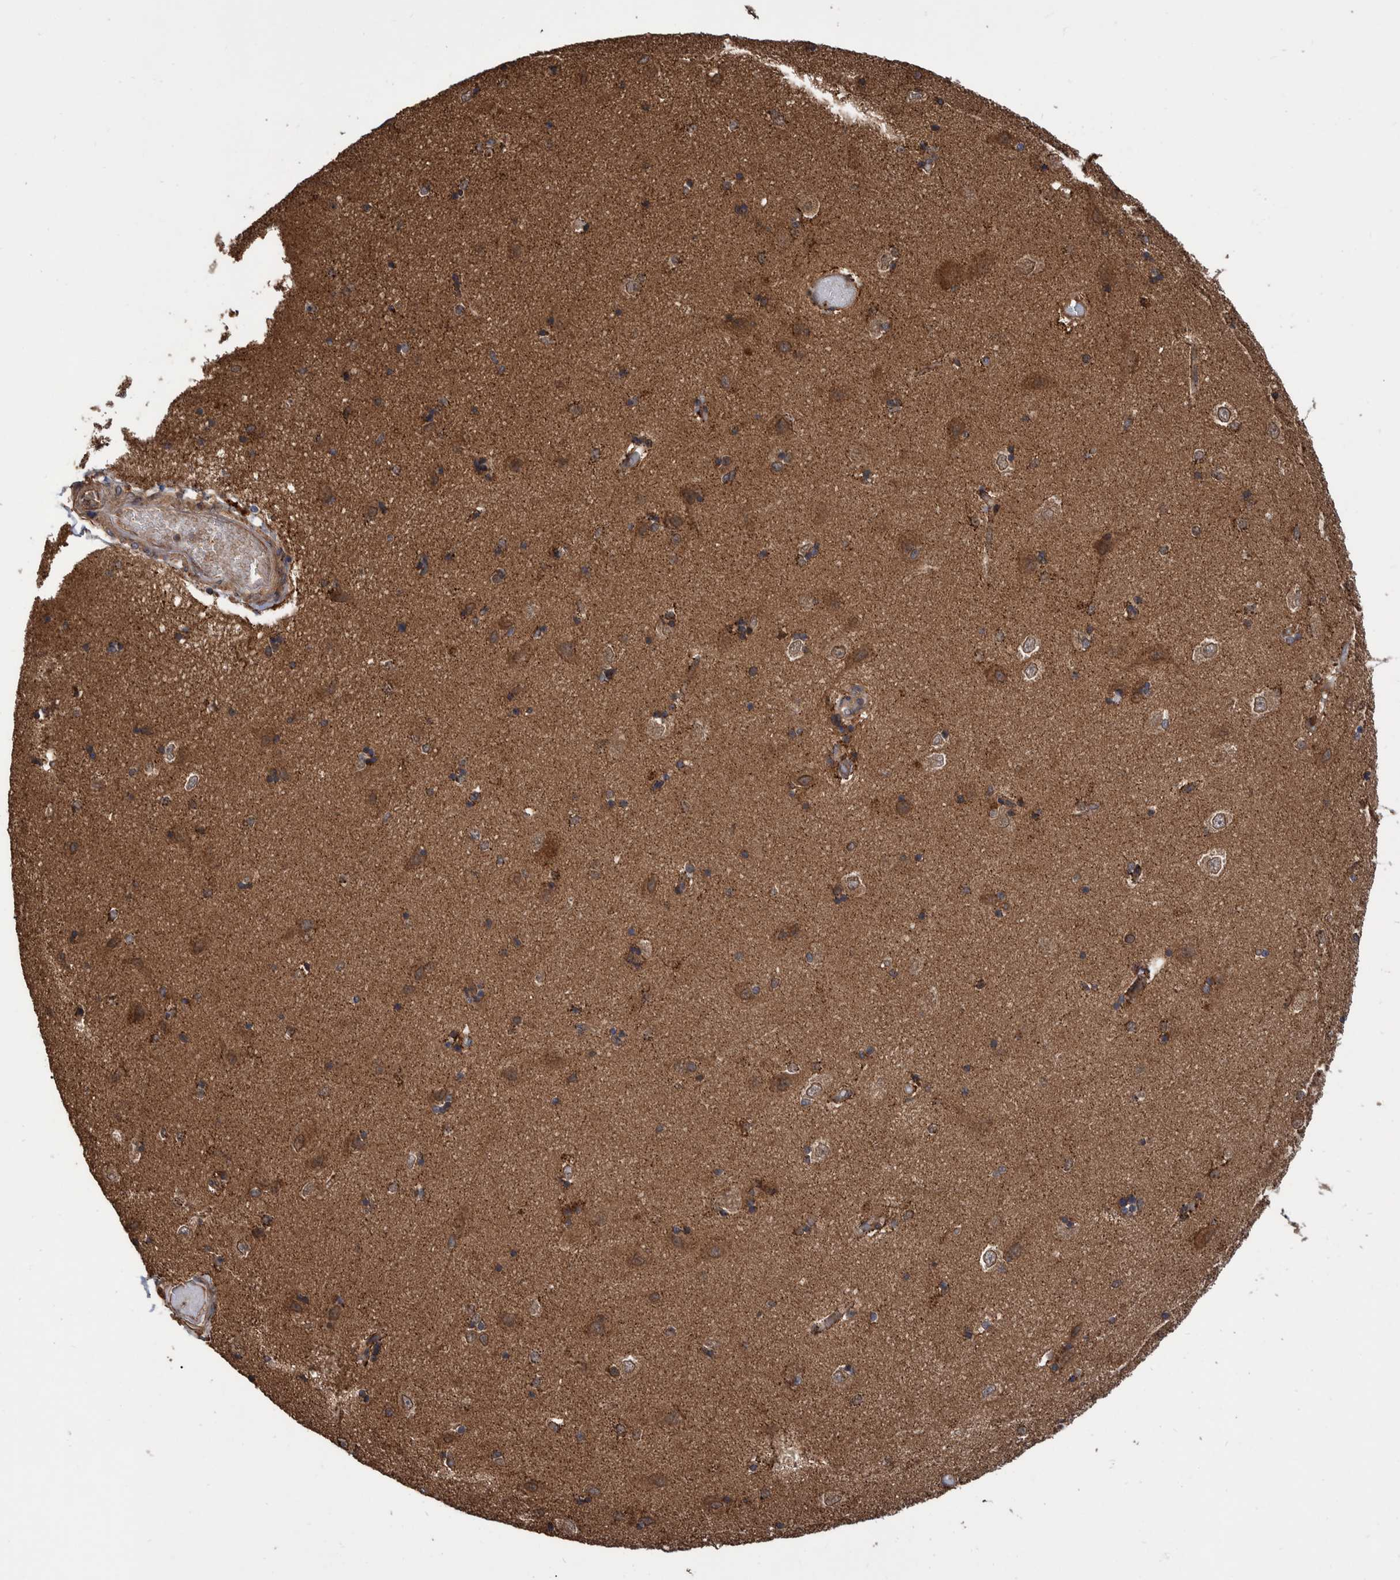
{"staining": {"intensity": "moderate", "quantity": ">75%", "location": "cytoplasmic/membranous"}, "tissue": "hippocampus", "cell_type": "Glial cells", "image_type": "normal", "snomed": [{"axis": "morphology", "description": "Normal tissue, NOS"}, {"axis": "topography", "description": "Hippocampus"}], "caption": "High-power microscopy captured an IHC micrograph of normal hippocampus, revealing moderate cytoplasmic/membranous positivity in approximately >75% of glial cells. Nuclei are stained in blue.", "gene": "VBP1", "patient": {"sex": "male", "age": 45}}